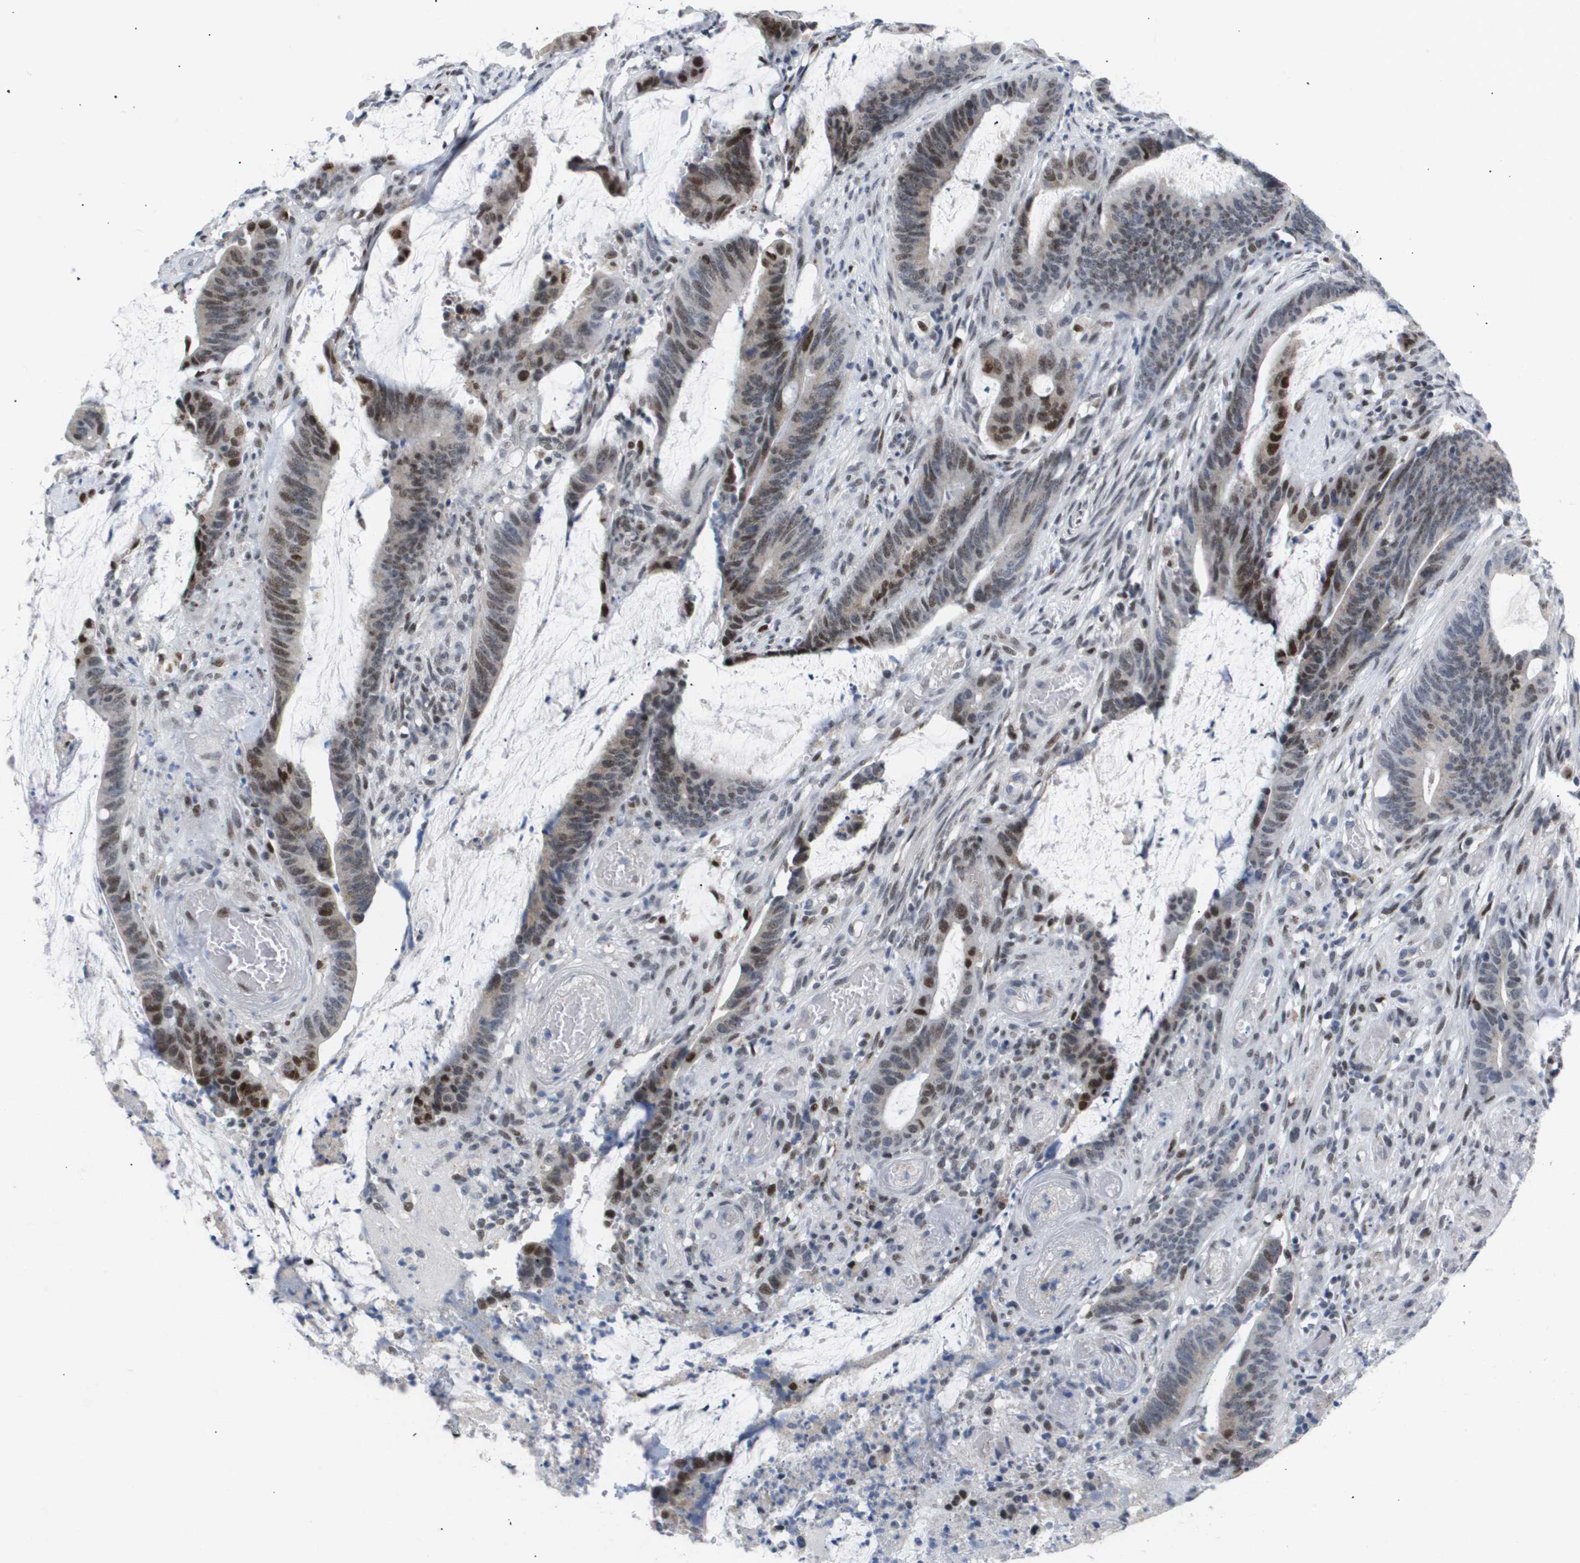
{"staining": {"intensity": "moderate", "quantity": "25%-75%", "location": "nuclear"}, "tissue": "colorectal cancer", "cell_type": "Tumor cells", "image_type": "cancer", "snomed": [{"axis": "morphology", "description": "Adenocarcinoma, NOS"}, {"axis": "topography", "description": "Rectum"}], "caption": "Moderate nuclear protein positivity is appreciated in approximately 25%-75% of tumor cells in adenocarcinoma (colorectal).", "gene": "PPARD", "patient": {"sex": "female", "age": 66}}